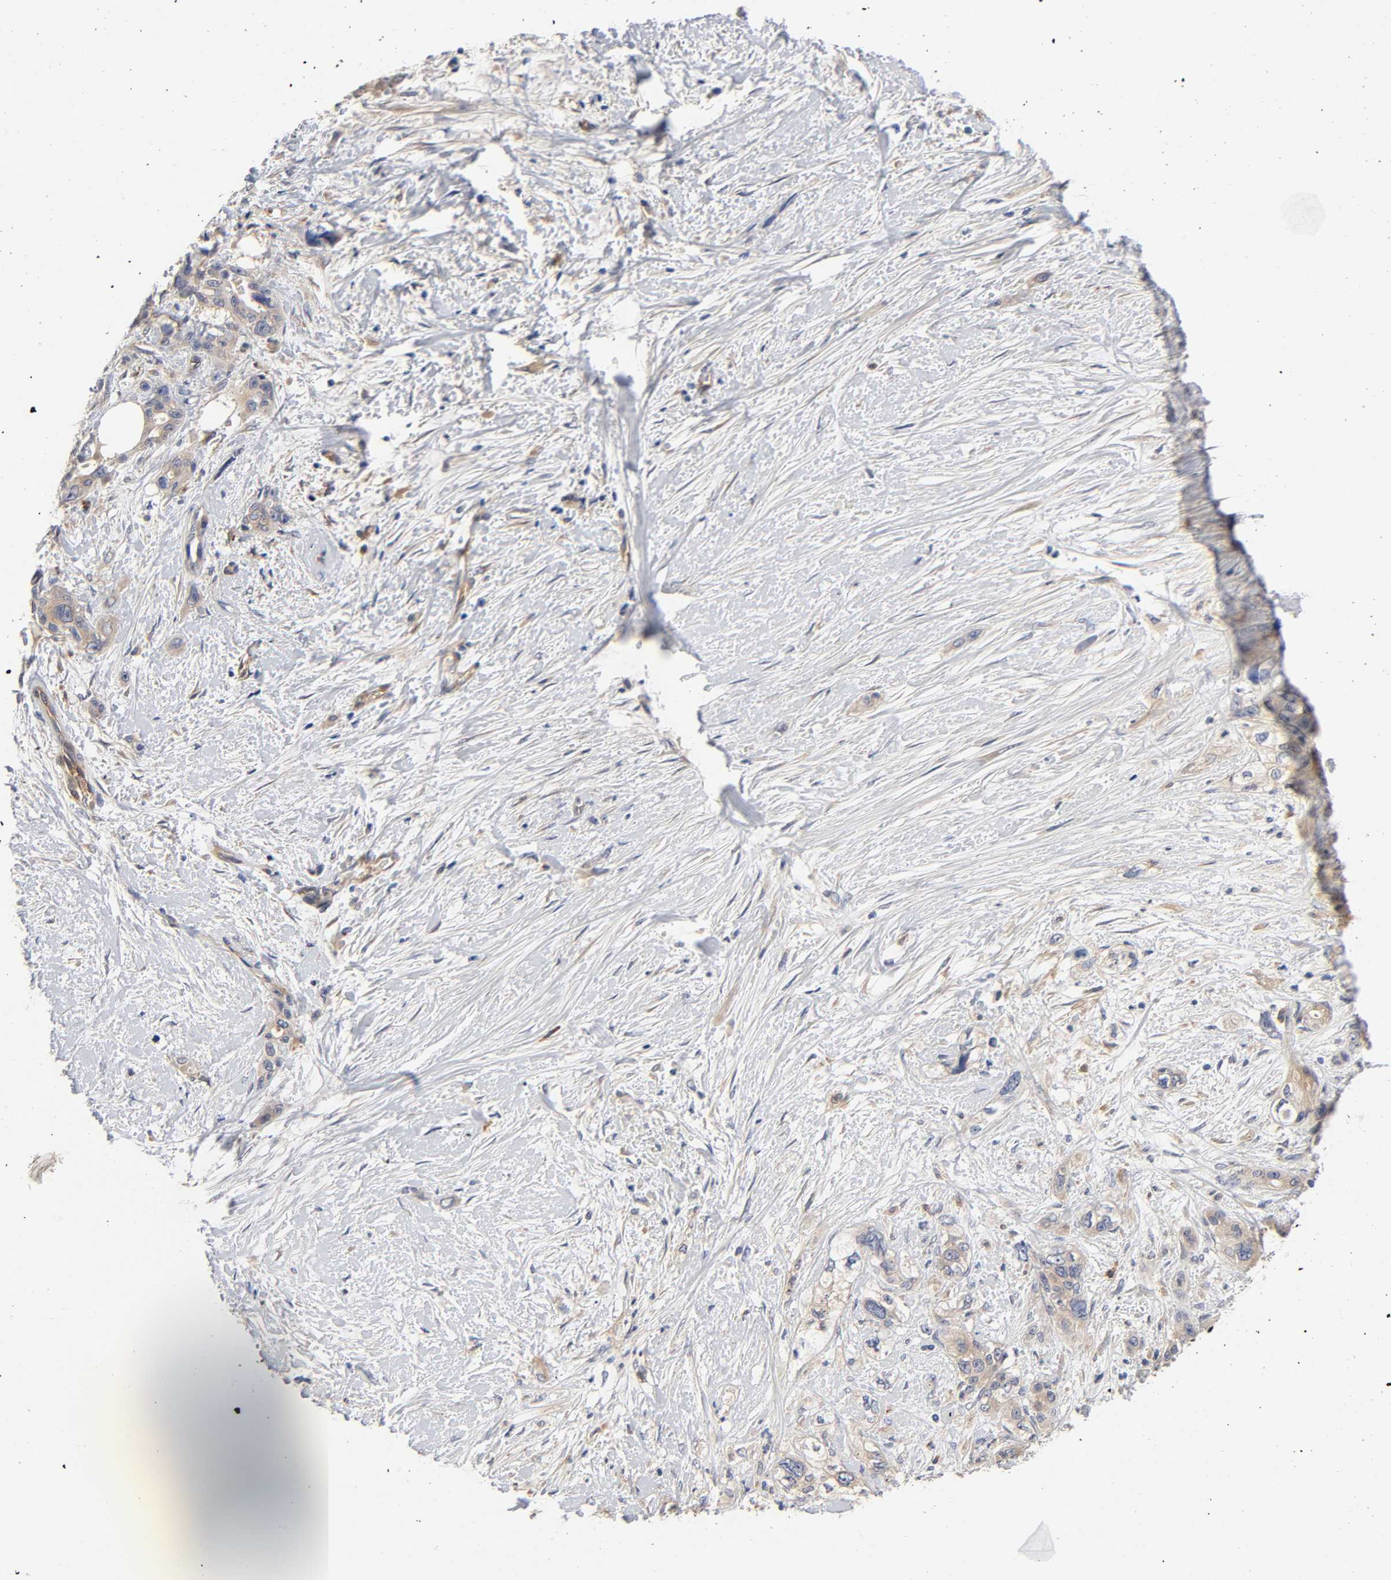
{"staining": {"intensity": "negative", "quantity": "none", "location": "none"}, "tissue": "pancreatic cancer", "cell_type": "Tumor cells", "image_type": "cancer", "snomed": [{"axis": "morphology", "description": "Adenocarcinoma, NOS"}, {"axis": "topography", "description": "Pancreas"}], "caption": "Tumor cells show no significant staining in pancreatic cancer.", "gene": "RAB13", "patient": {"sex": "male", "age": 46}}